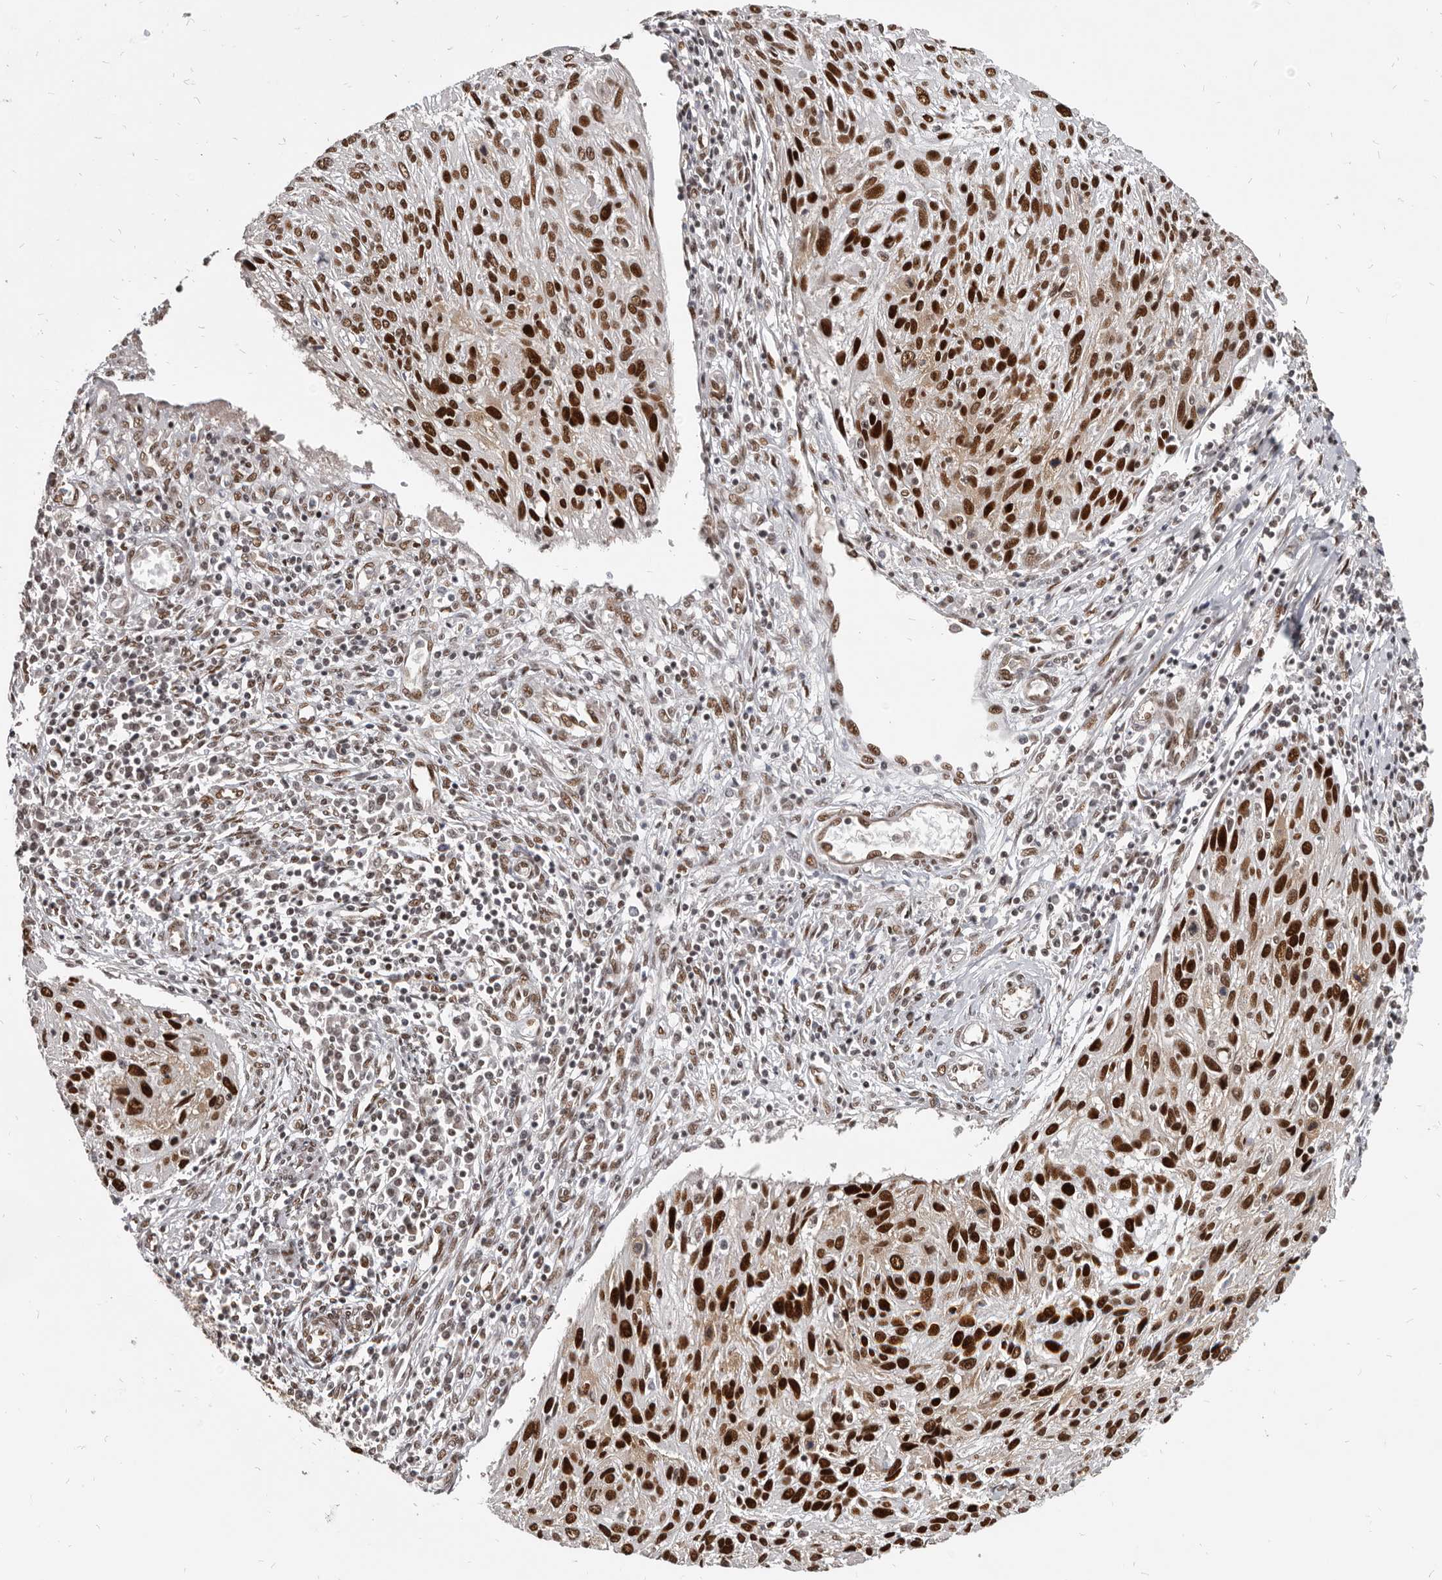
{"staining": {"intensity": "strong", "quantity": ">75%", "location": "nuclear"}, "tissue": "cervical cancer", "cell_type": "Tumor cells", "image_type": "cancer", "snomed": [{"axis": "morphology", "description": "Squamous cell carcinoma, NOS"}, {"axis": "topography", "description": "Cervix"}], "caption": "Immunohistochemical staining of cervical squamous cell carcinoma reveals high levels of strong nuclear staining in about >75% of tumor cells.", "gene": "ATF5", "patient": {"sex": "female", "age": 51}}